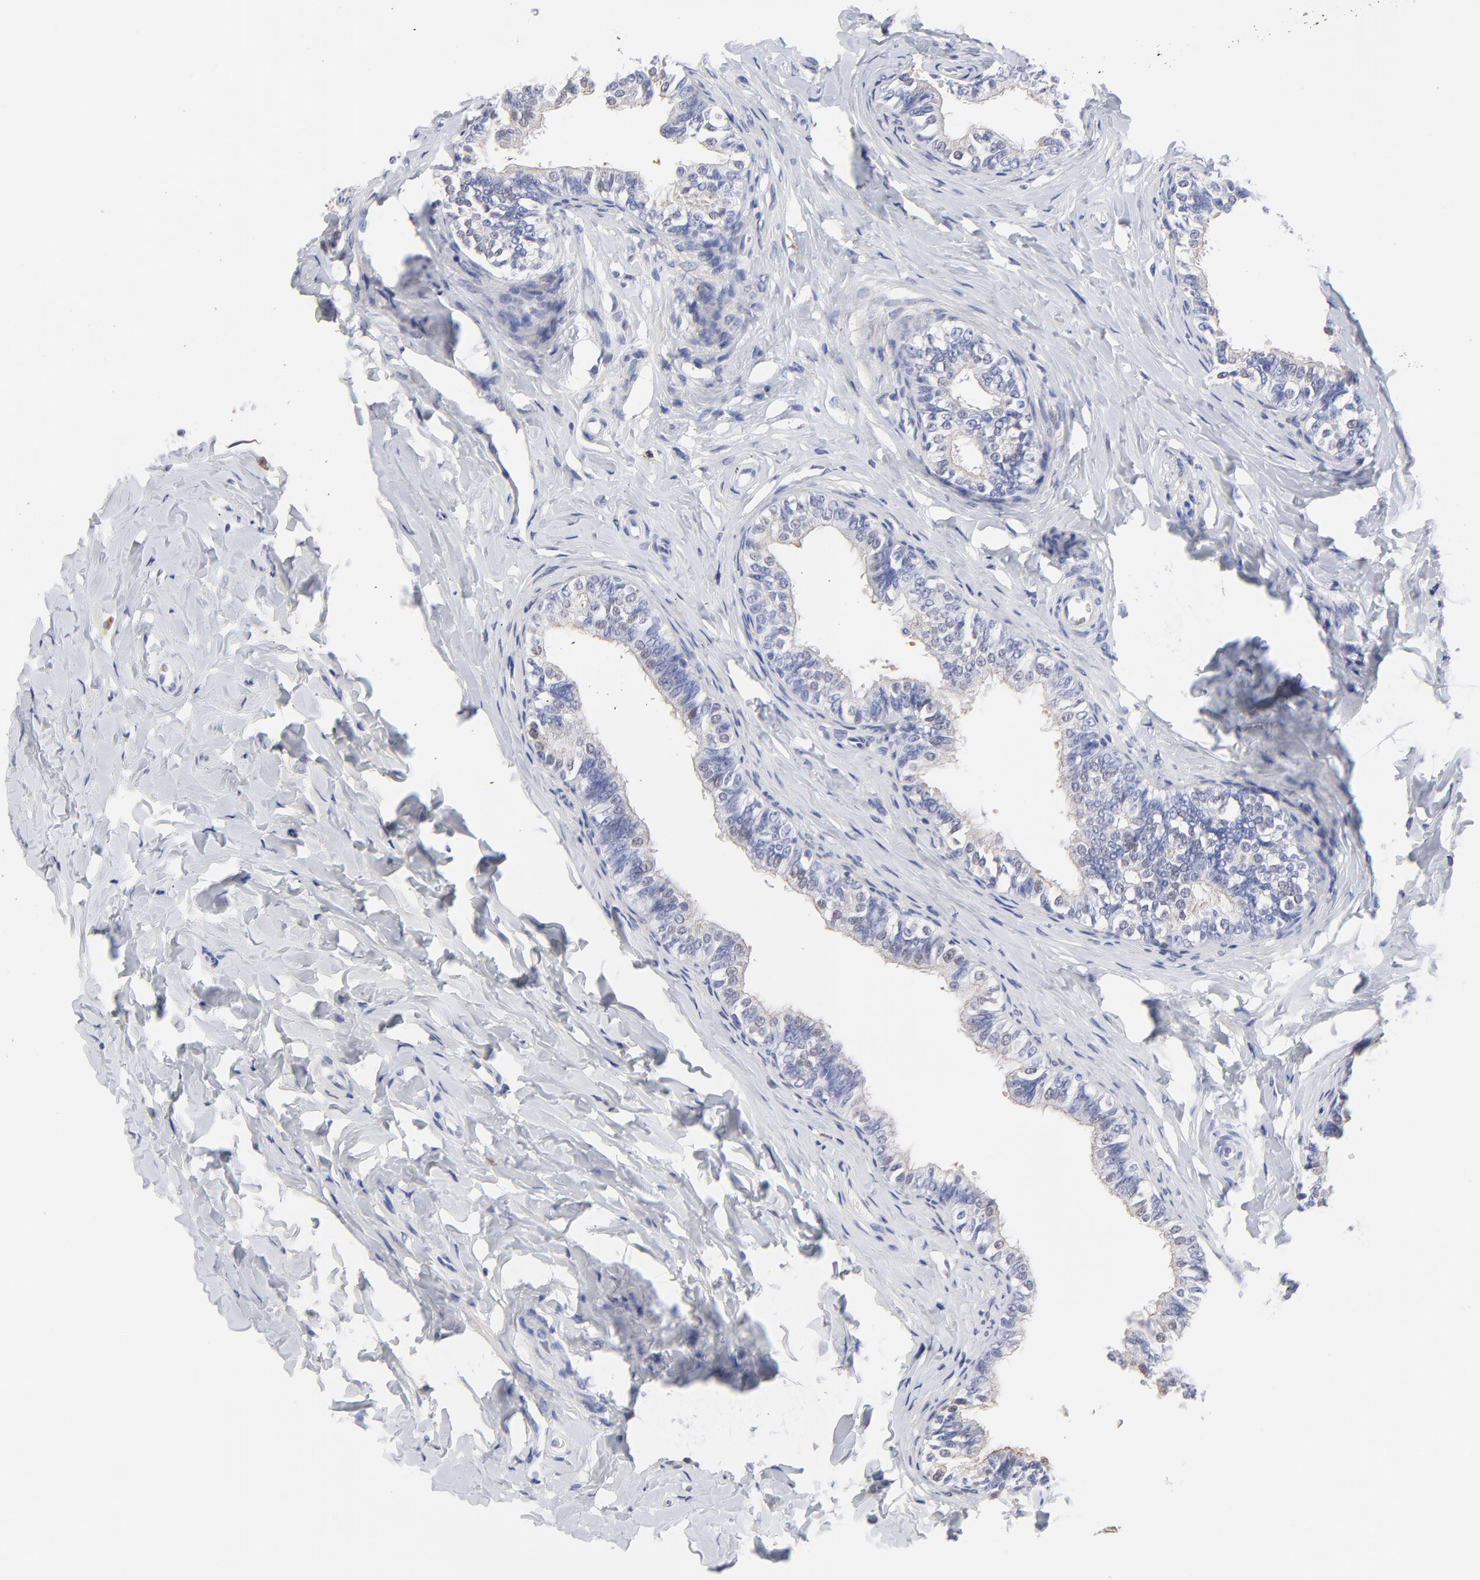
{"staining": {"intensity": "weak", "quantity": "<25%", "location": "cytoplasmic/membranous,nuclear"}, "tissue": "epididymis", "cell_type": "Glandular cells", "image_type": "normal", "snomed": [{"axis": "morphology", "description": "Normal tissue, NOS"}, {"axis": "topography", "description": "Soft tissue"}, {"axis": "topography", "description": "Epididymis"}], "caption": "Epididymis stained for a protein using immunohistochemistry exhibits no expression glandular cells.", "gene": "SMARCA1", "patient": {"sex": "male", "age": 26}}